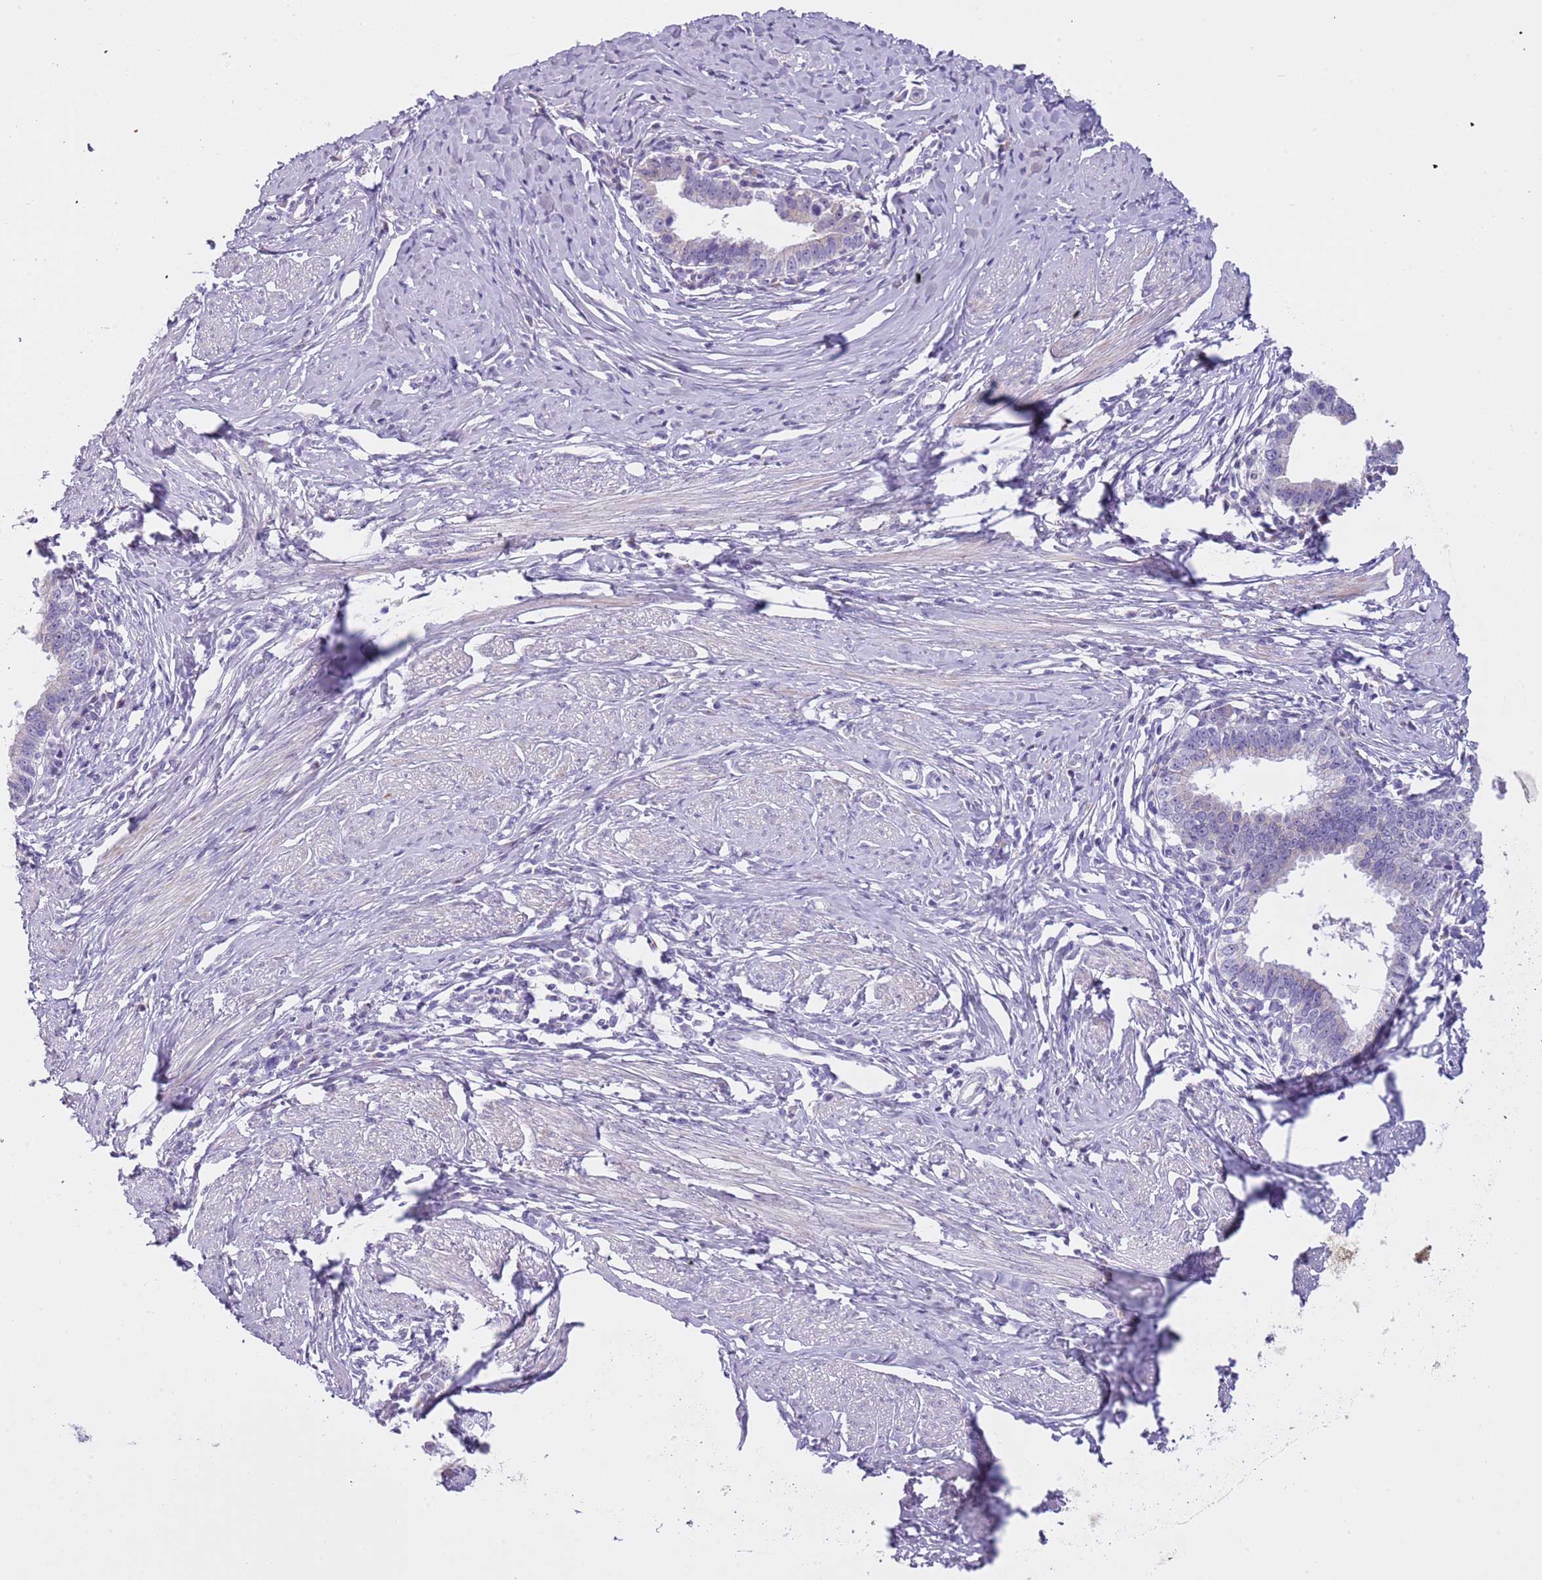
{"staining": {"intensity": "negative", "quantity": "none", "location": "none"}, "tissue": "cervical cancer", "cell_type": "Tumor cells", "image_type": "cancer", "snomed": [{"axis": "morphology", "description": "Adenocarcinoma, NOS"}, {"axis": "topography", "description": "Cervix"}], "caption": "Micrograph shows no significant protein staining in tumor cells of cervical cancer (adenocarcinoma).", "gene": "NBPF6", "patient": {"sex": "female", "age": 36}}